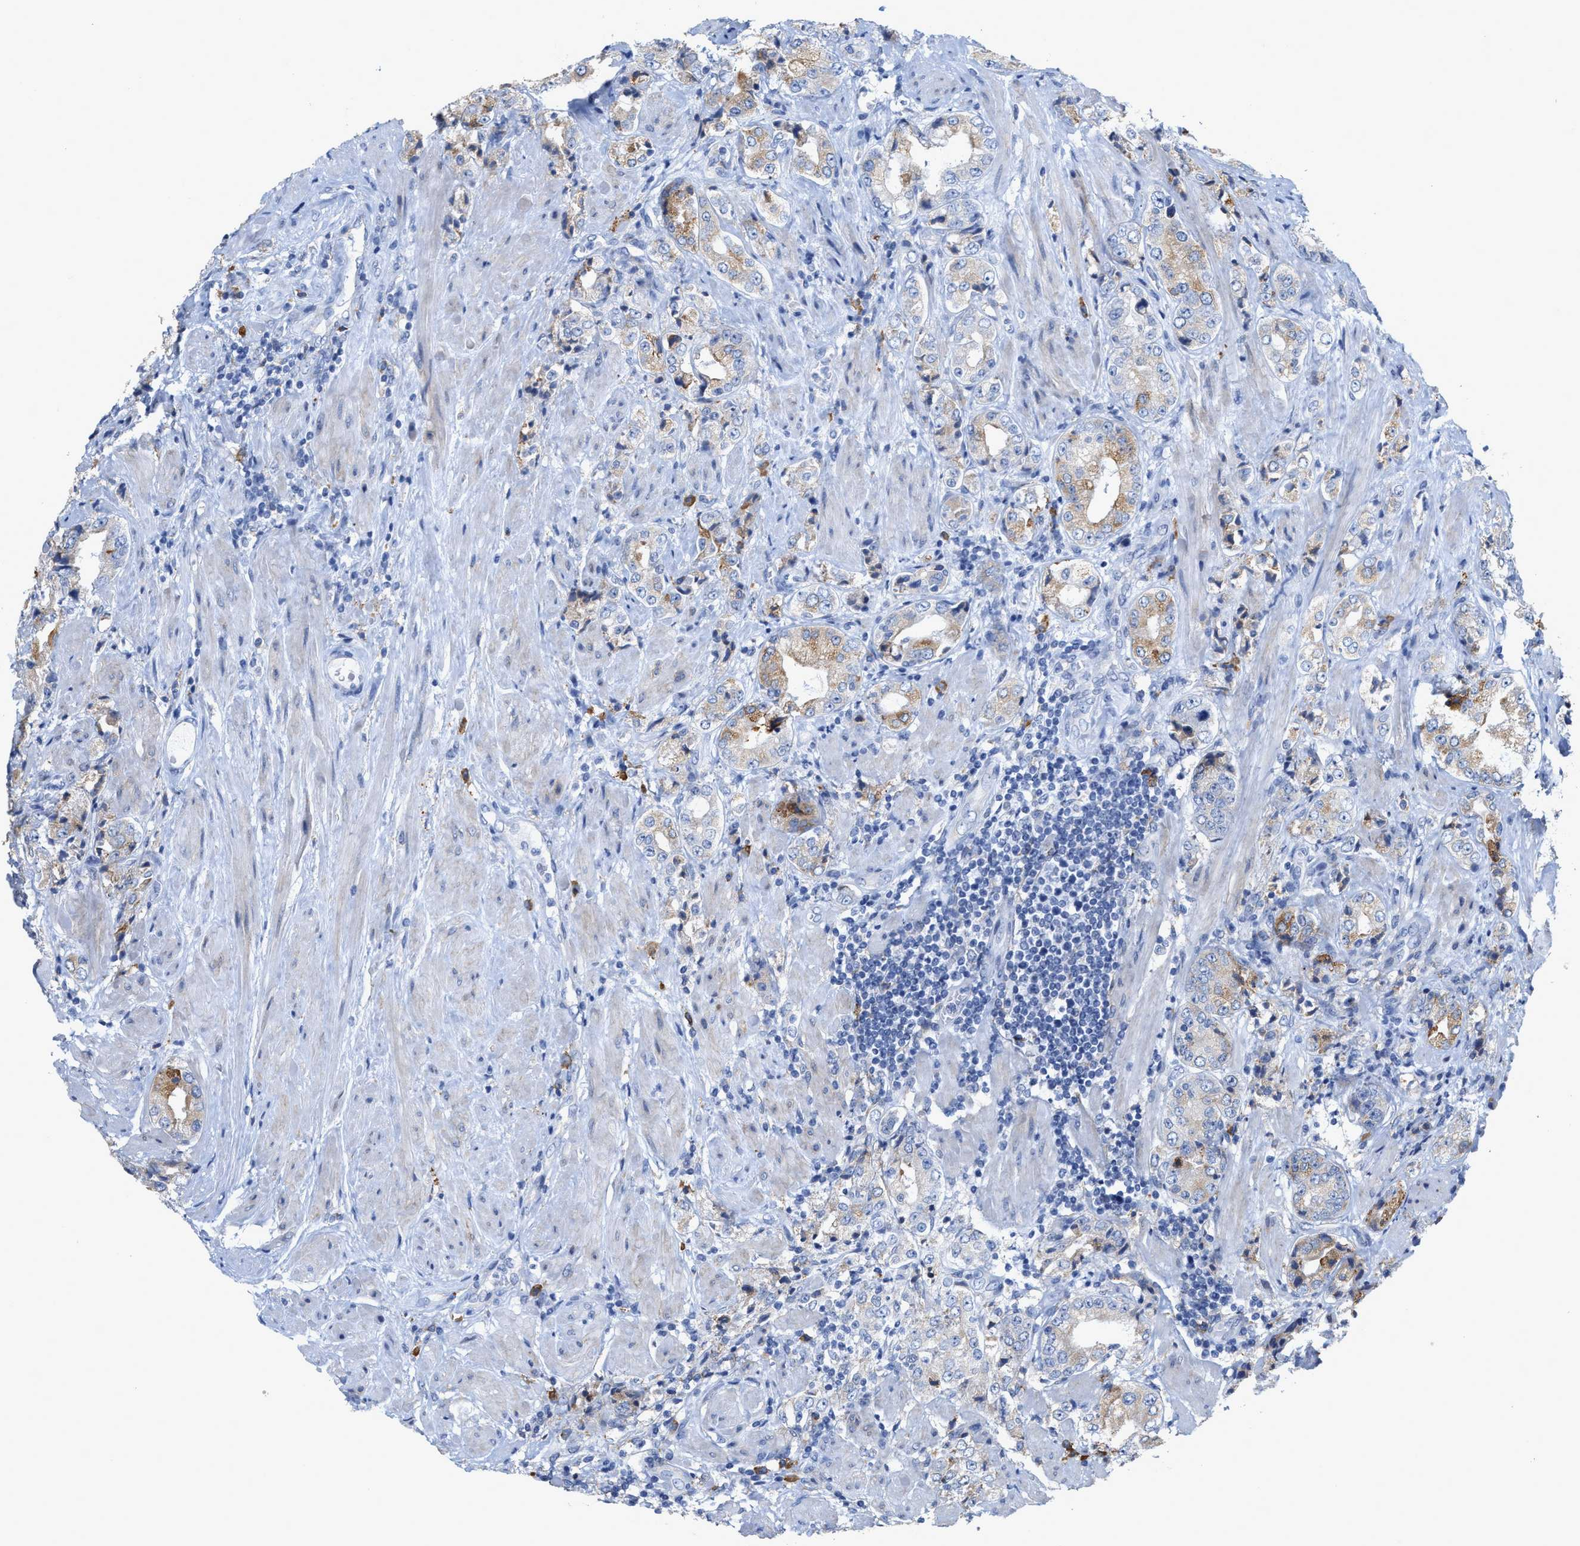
{"staining": {"intensity": "moderate", "quantity": "<25%", "location": "cytoplasmic/membranous"}, "tissue": "prostate cancer", "cell_type": "Tumor cells", "image_type": "cancer", "snomed": [{"axis": "morphology", "description": "Adenocarcinoma, High grade"}, {"axis": "topography", "description": "Prostate"}], "caption": "Immunohistochemical staining of prostate cancer (high-grade adenocarcinoma) reveals low levels of moderate cytoplasmic/membranous positivity in about <25% of tumor cells.", "gene": "RYR2", "patient": {"sex": "male", "age": 61}}